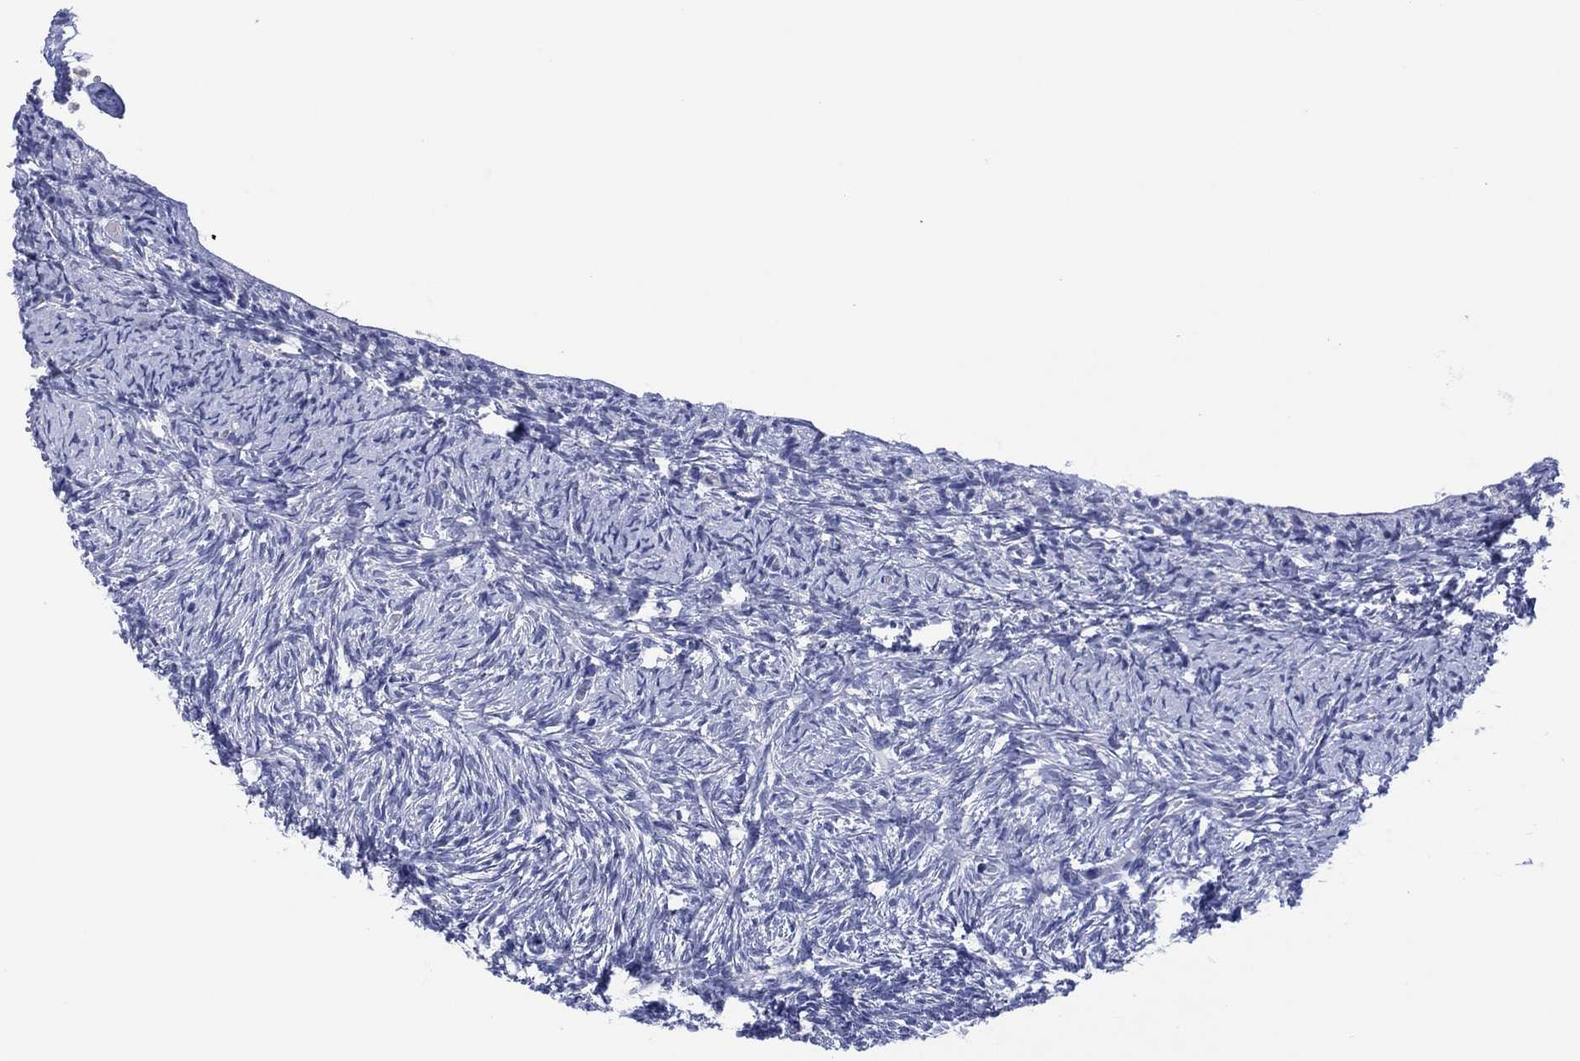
{"staining": {"intensity": "negative", "quantity": "none", "location": "none"}, "tissue": "ovary", "cell_type": "Ovarian stroma cells", "image_type": "normal", "snomed": [{"axis": "morphology", "description": "Normal tissue, NOS"}, {"axis": "topography", "description": "Ovary"}], "caption": "A histopathology image of human ovary is negative for staining in ovarian stroma cells. Nuclei are stained in blue.", "gene": "CLIP3", "patient": {"sex": "female", "age": 43}}